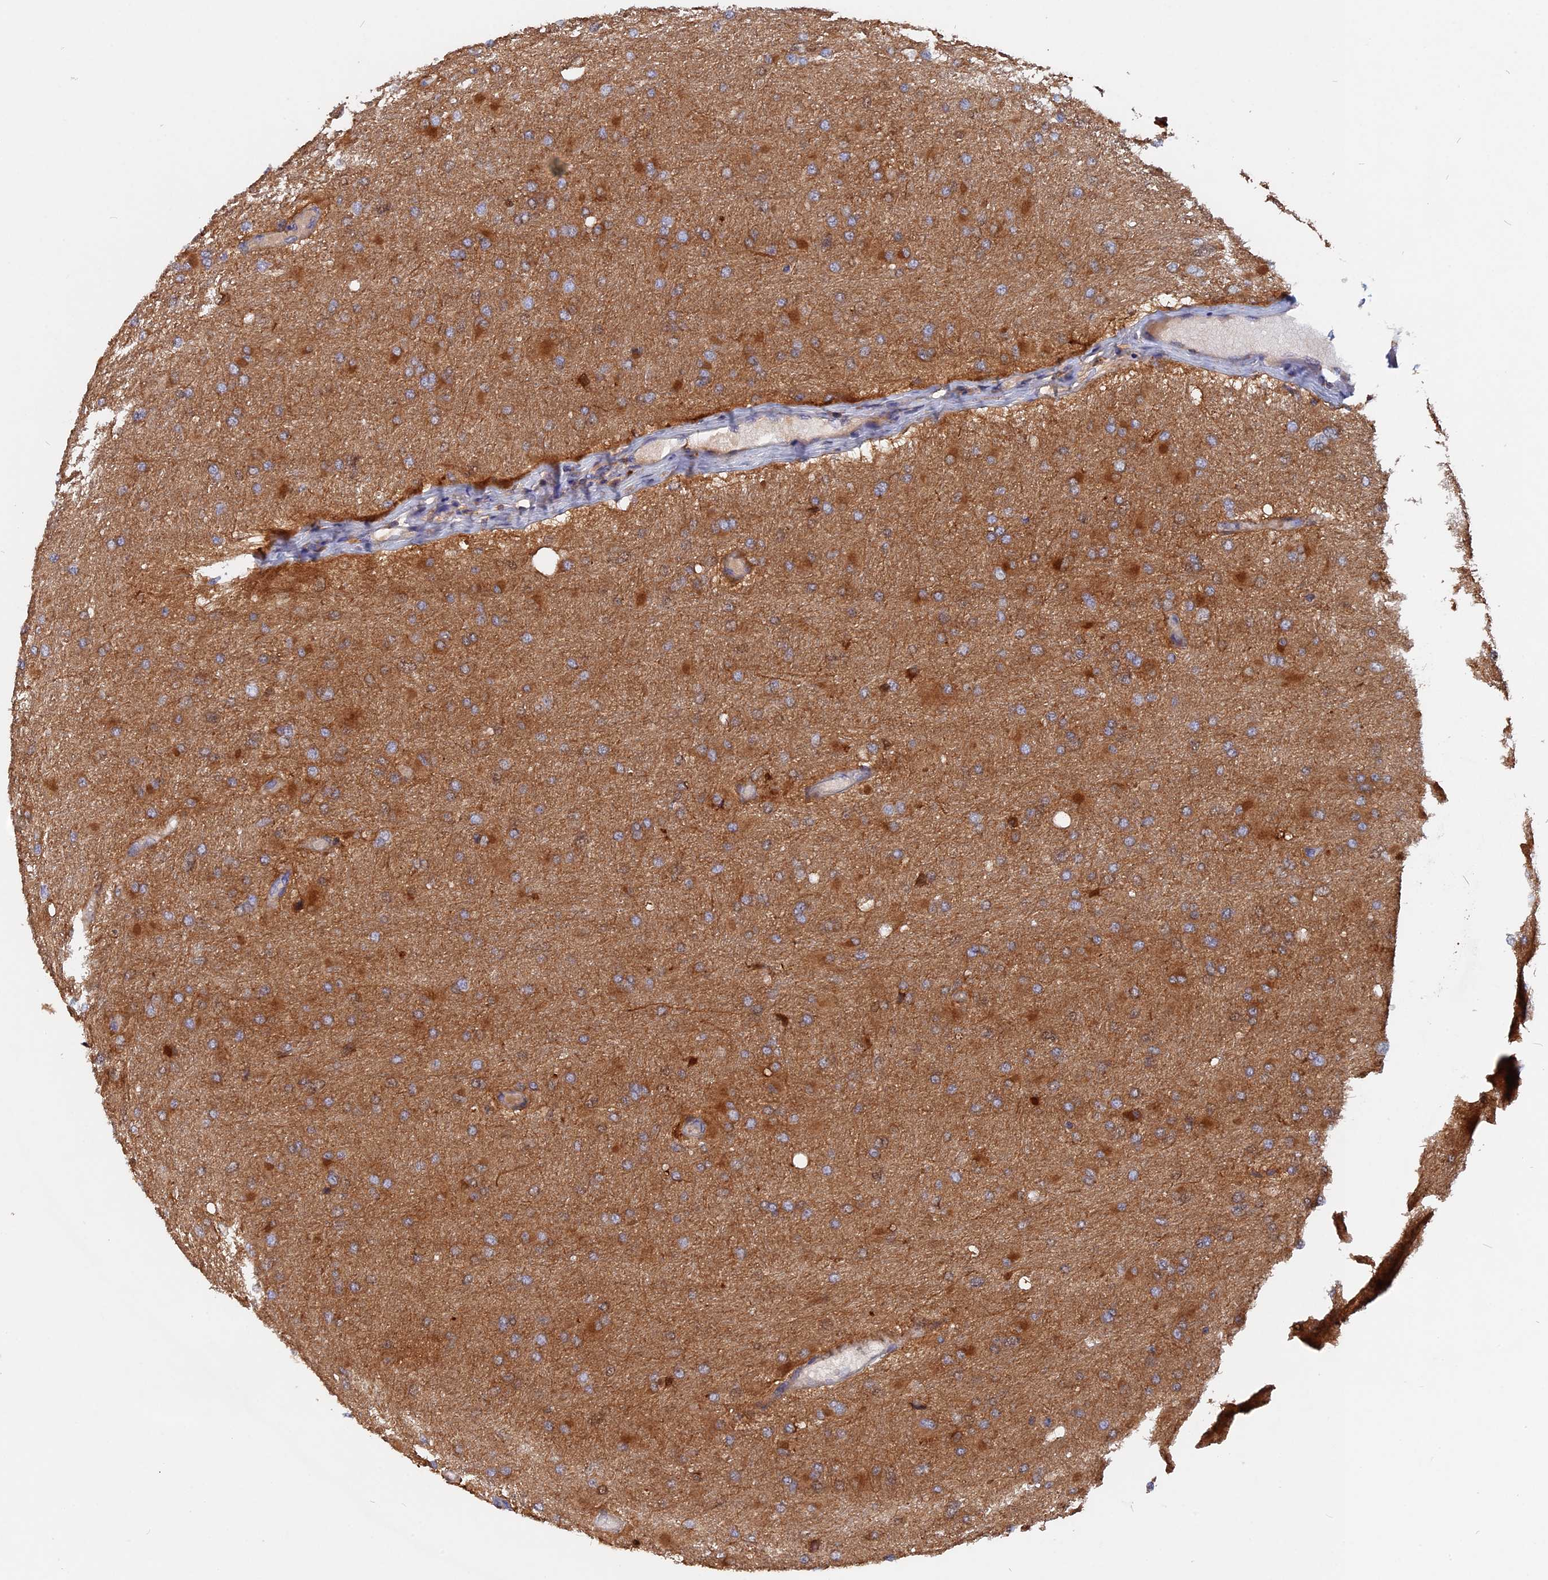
{"staining": {"intensity": "strong", "quantity": ">75%", "location": "cytoplasmic/membranous"}, "tissue": "glioma", "cell_type": "Tumor cells", "image_type": "cancer", "snomed": [{"axis": "morphology", "description": "Glioma, malignant, High grade"}, {"axis": "topography", "description": "Cerebral cortex"}], "caption": "Immunohistochemistry (IHC) (DAB (3,3'-diaminobenzidine)) staining of glioma reveals strong cytoplasmic/membranous protein staining in approximately >75% of tumor cells. (DAB IHC, brown staining for protein, blue staining for nuclei).", "gene": "BLVRA", "patient": {"sex": "female", "age": 36}}